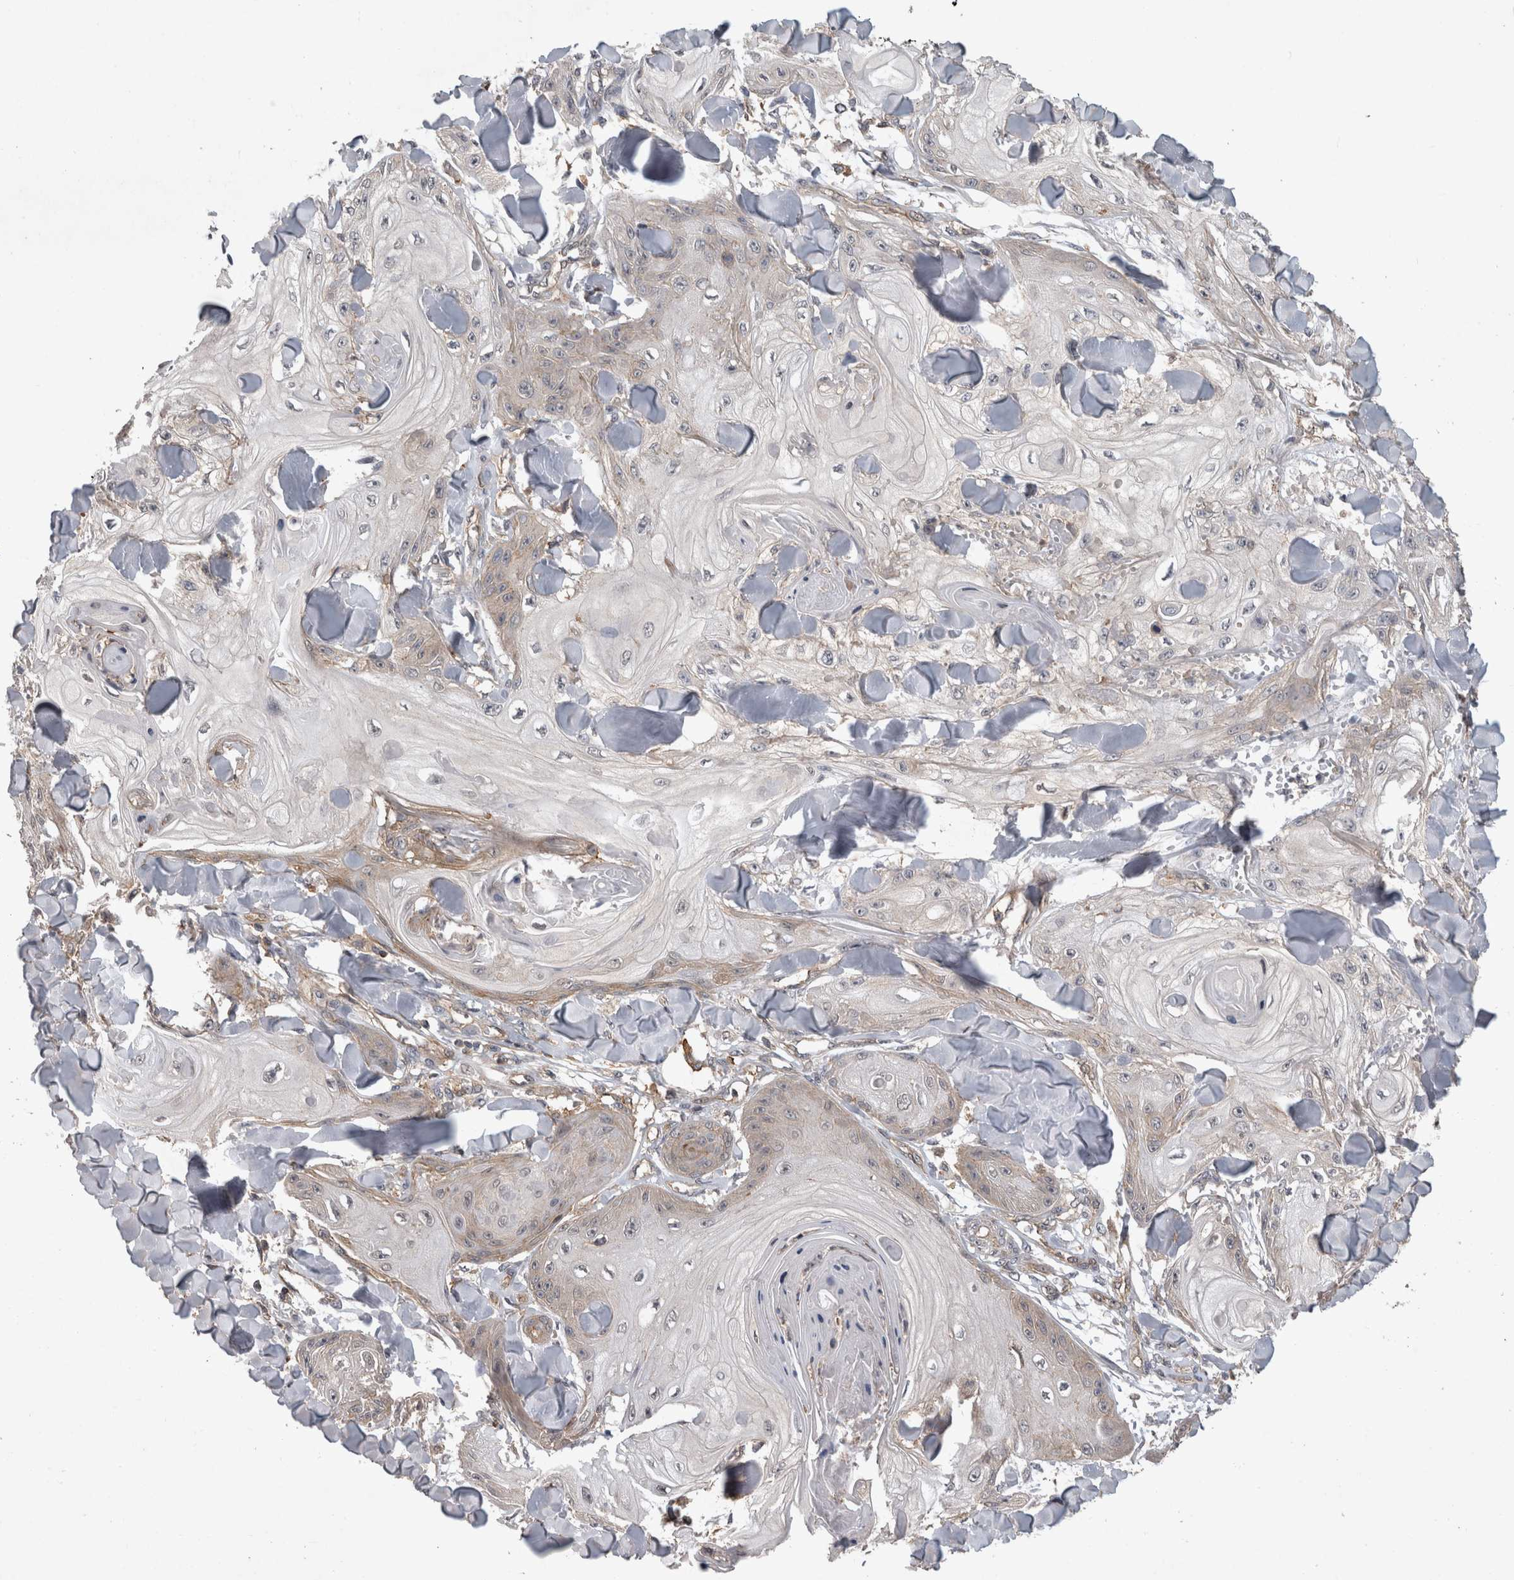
{"staining": {"intensity": "weak", "quantity": "<25%", "location": "cytoplasmic/membranous"}, "tissue": "skin cancer", "cell_type": "Tumor cells", "image_type": "cancer", "snomed": [{"axis": "morphology", "description": "Squamous cell carcinoma, NOS"}, {"axis": "topography", "description": "Skin"}], "caption": "Immunohistochemistry micrograph of squamous cell carcinoma (skin) stained for a protein (brown), which reveals no positivity in tumor cells.", "gene": "SPATA48", "patient": {"sex": "male", "age": 74}}